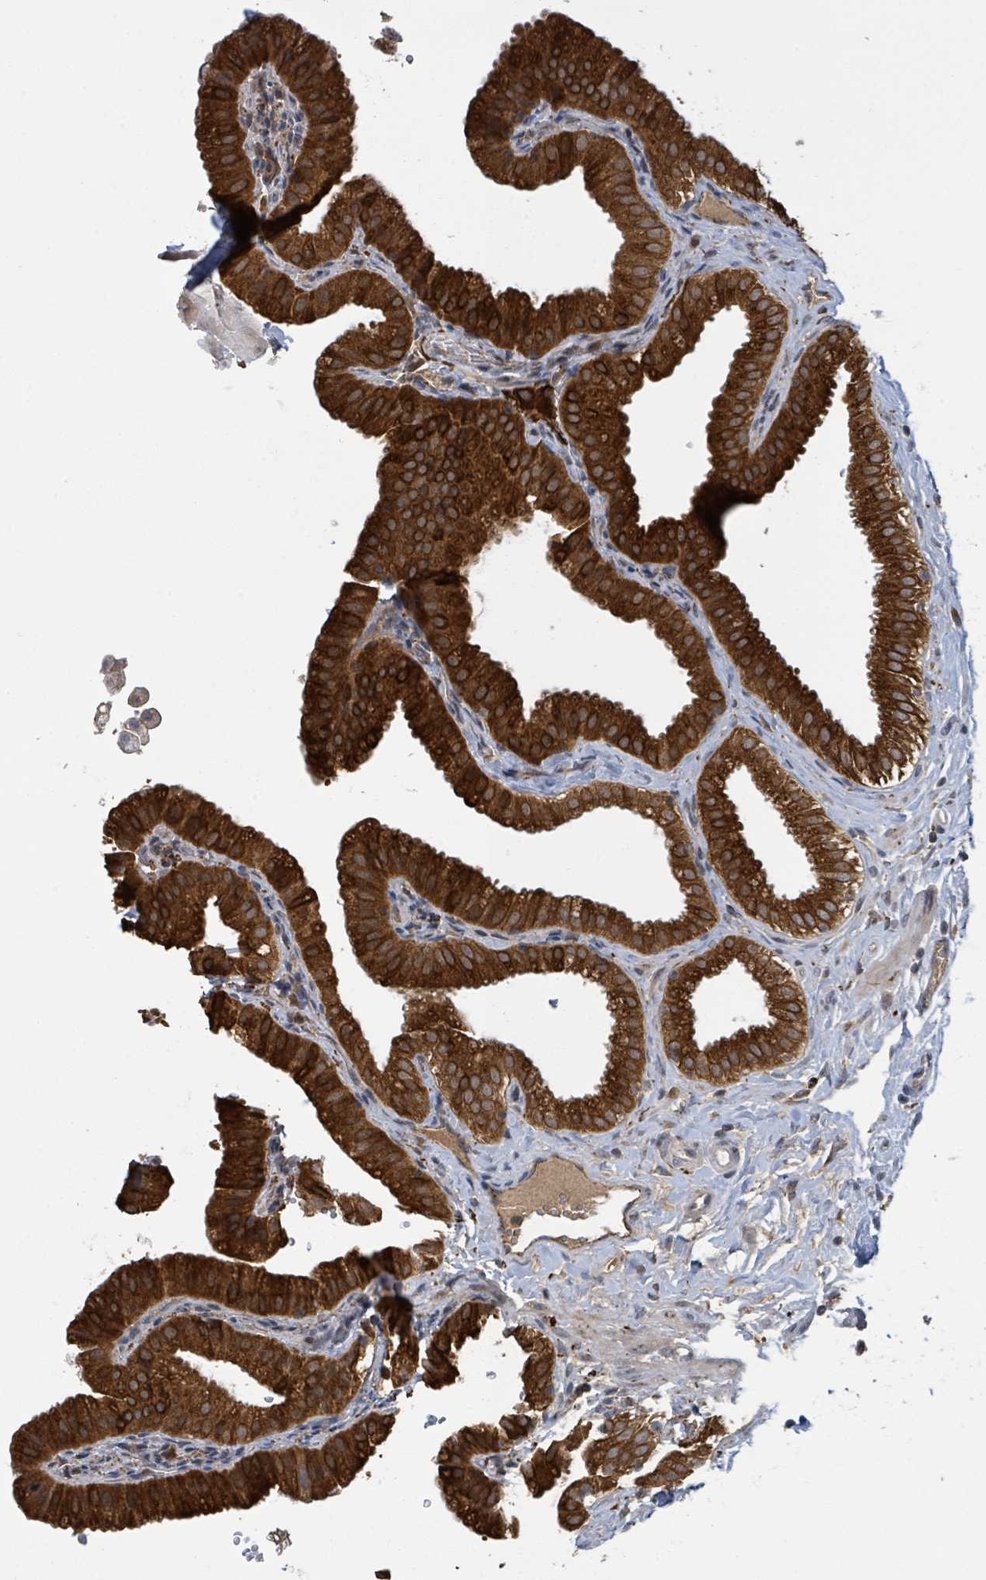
{"staining": {"intensity": "strong", "quantity": ">75%", "location": "cytoplasmic/membranous"}, "tissue": "gallbladder", "cell_type": "Glandular cells", "image_type": "normal", "snomed": [{"axis": "morphology", "description": "Normal tissue, NOS"}, {"axis": "topography", "description": "Gallbladder"}], "caption": "This is an image of IHC staining of unremarkable gallbladder, which shows strong staining in the cytoplasmic/membranous of glandular cells.", "gene": "CCDC121", "patient": {"sex": "female", "age": 61}}